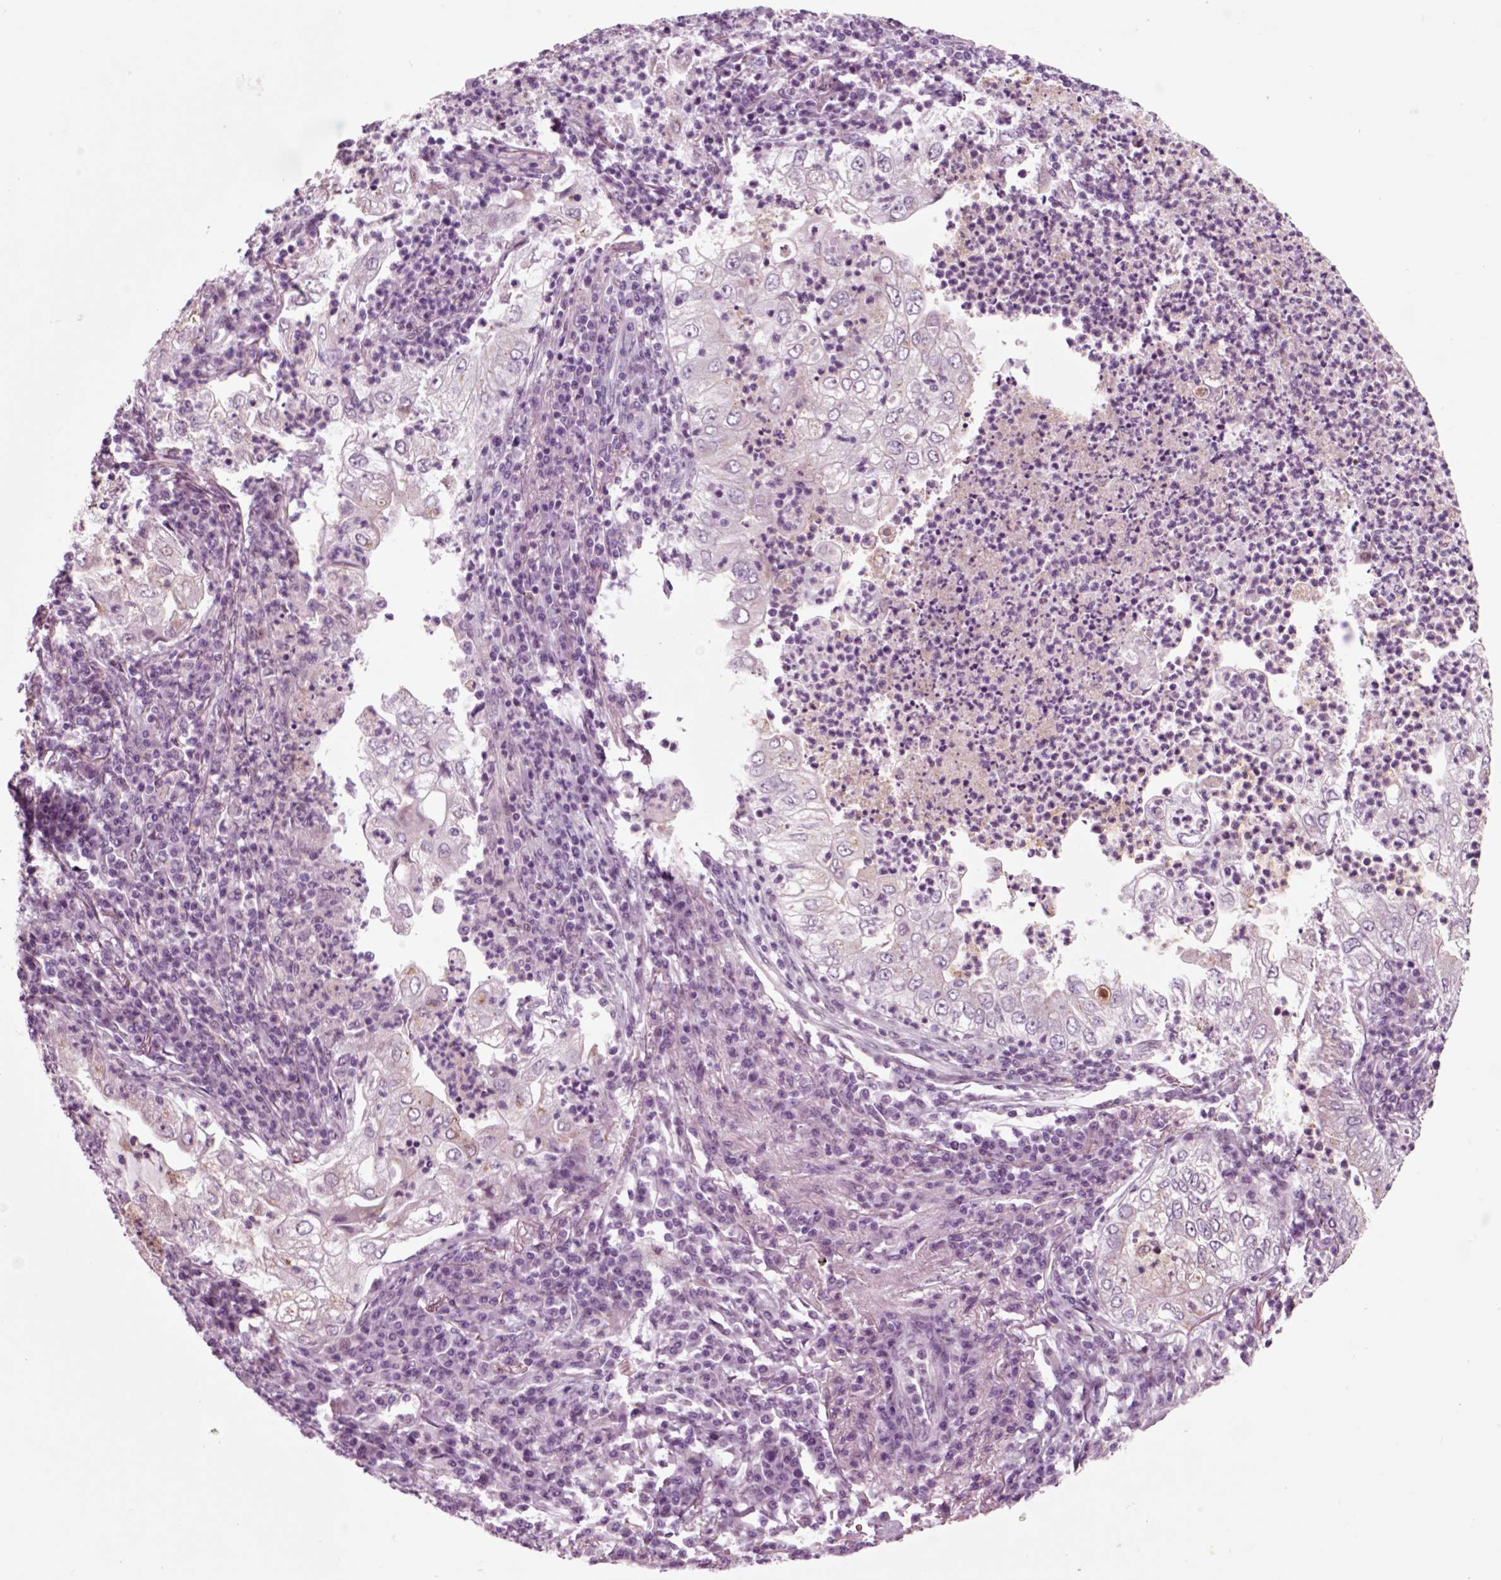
{"staining": {"intensity": "negative", "quantity": "none", "location": "none"}, "tissue": "lung cancer", "cell_type": "Tumor cells", "image_type": "cancer", "snomed": [{"axis": "morphology", "description": "Adenocarcinoma, NOS"}, {"axis": "topography", "description": "Lung"}], "caption": "This histopathology image is of lung cancer (adenocarcinoma) stained with IHC to label a protein in brown with the nuclei are counter-stained blue. There is no staining in tumor cells.", "gene": "CHGB", "patient": {"sex": "female", "age": 73}}